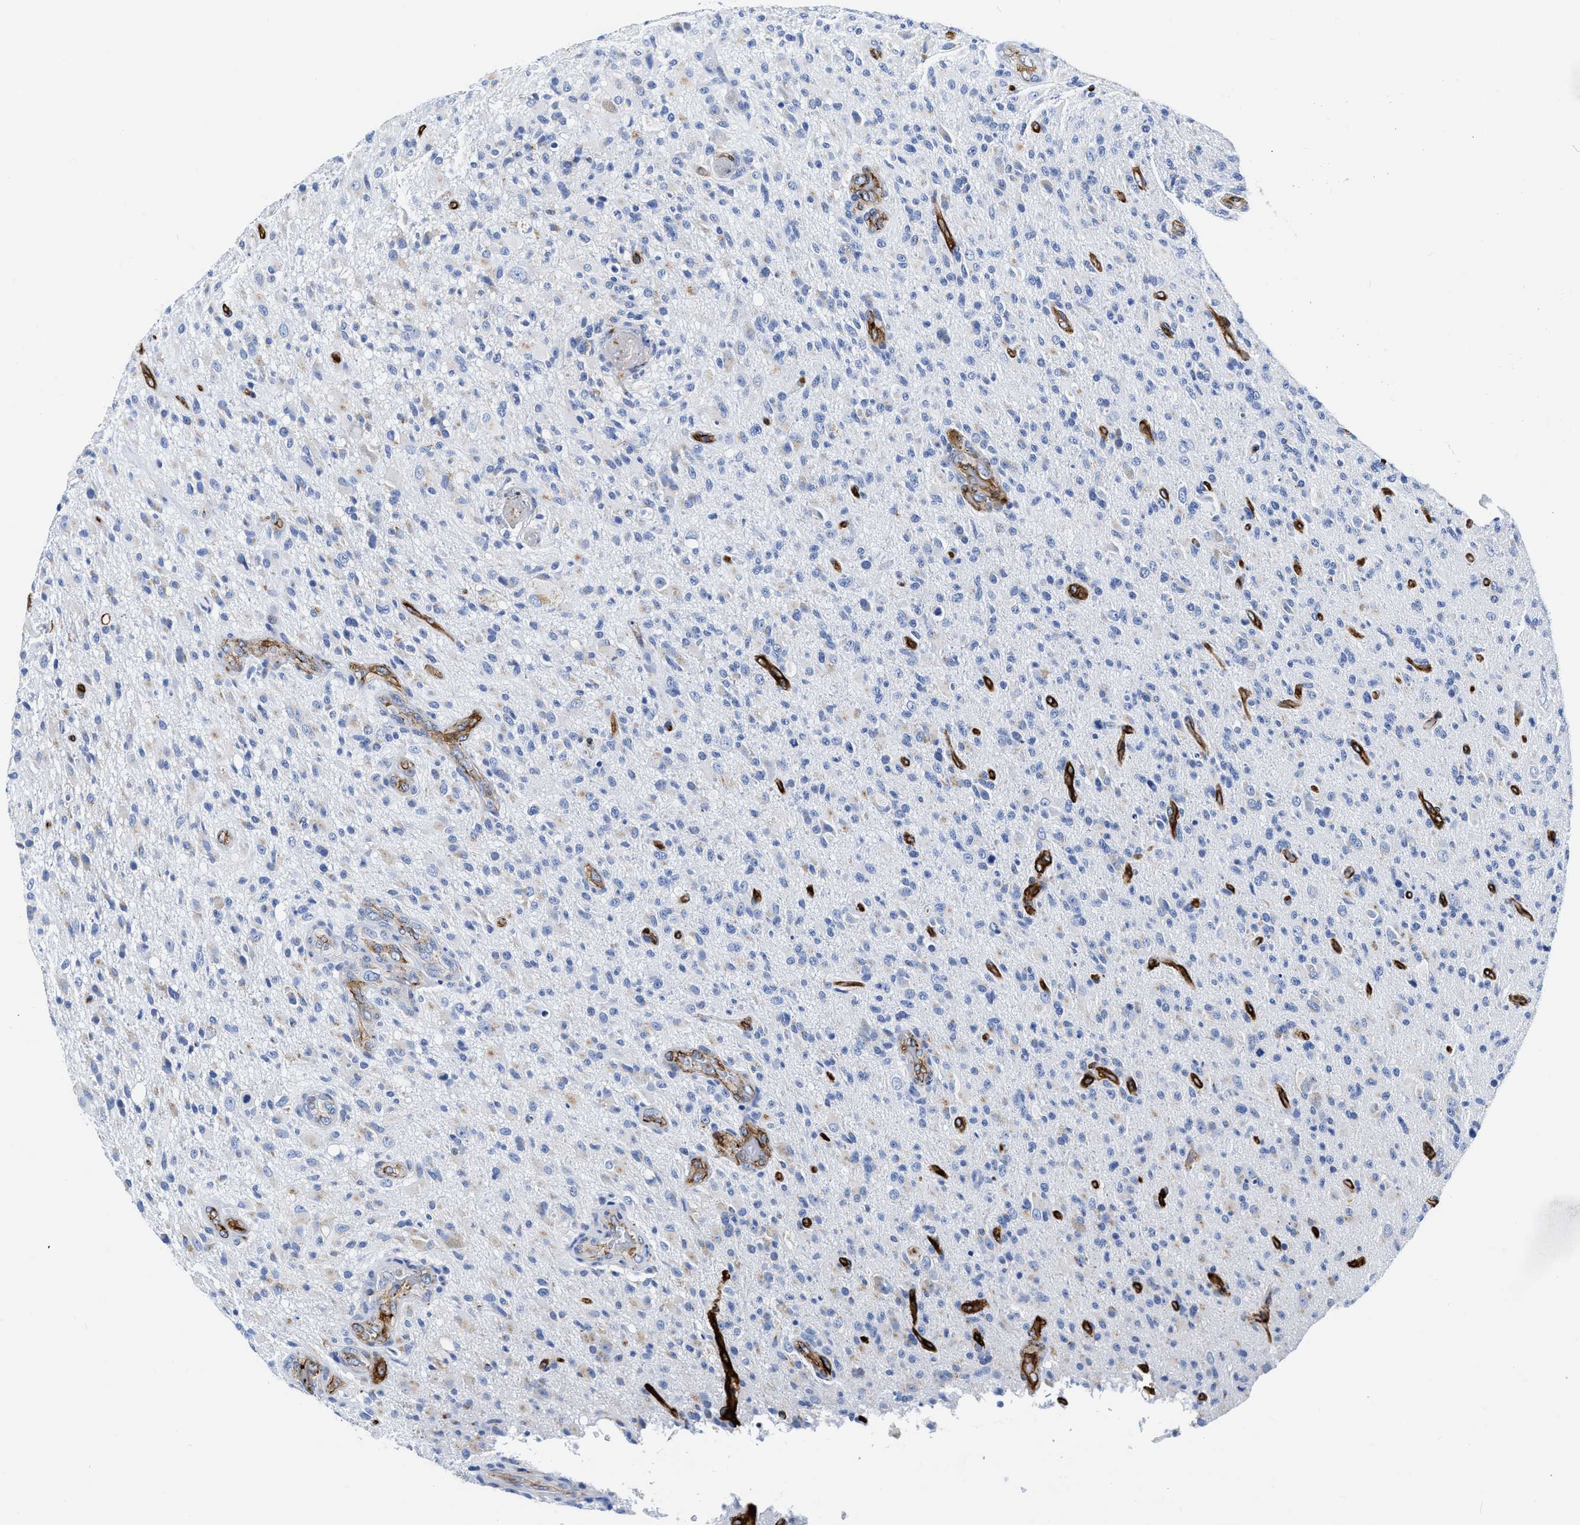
{"staining": {"intensity": "negative", "quantity": "none", "location": "none"}, "tissue": "glioma", "cell_type": "Tumor cells", "image_type": "cancer", "snomed": [{"axis": "morphology", "description": "Glioma, malignant, High grade"}, {"axis": "topography", "description": "Brain"}], "caption": "Photomicrograph shows no significant protein expression in tumor cells of malignant glioma (high-grade). (Brightfield microscopy of DAB (3,3'-diaminobenzidine) immunohistochemistry (IHC) at high magnification).", "gene": "TVP23B", "patient": {"sex": "male", "age": 71}}